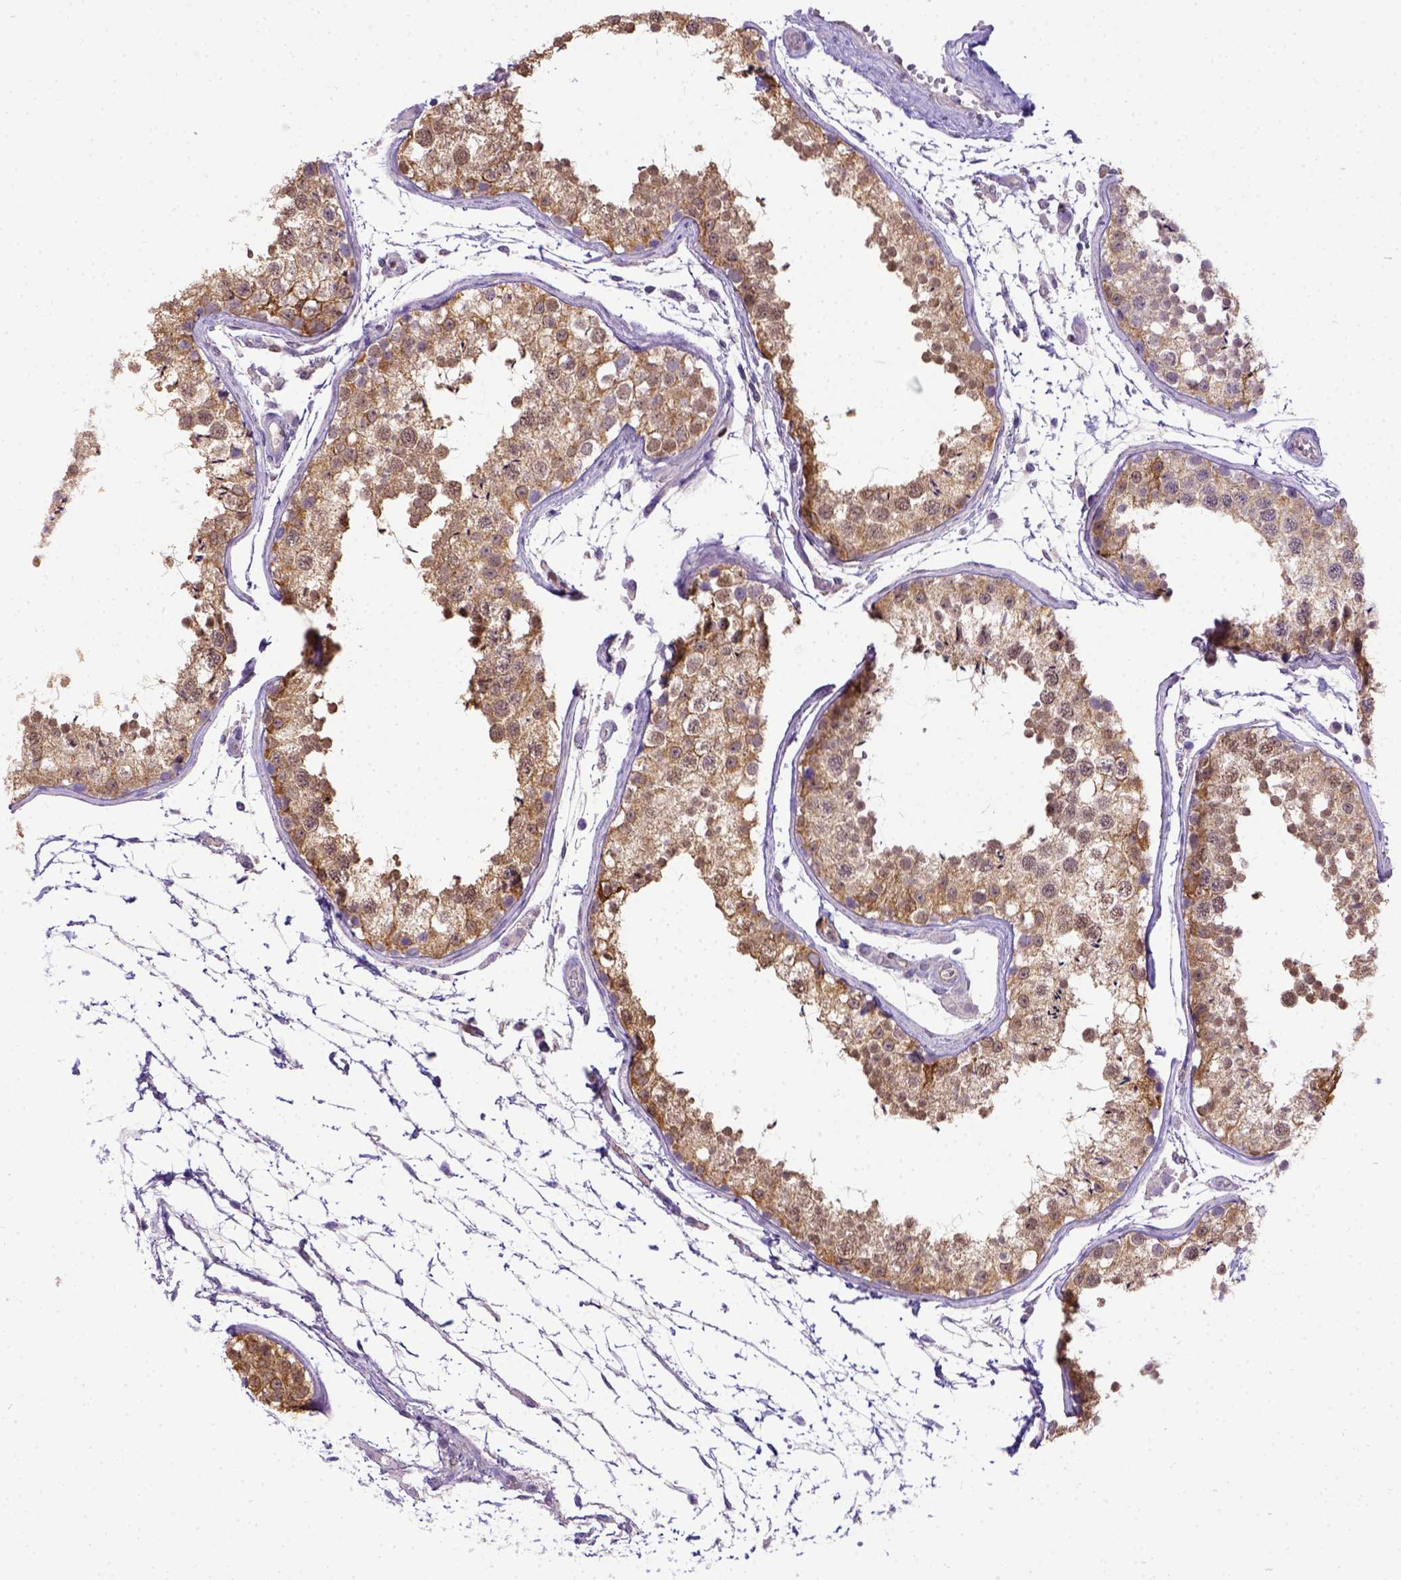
{"staining": {"intensity": "moderate", "quantity": ">75%", "location": "cytoplasmic/membranous"}, "tissue": "testis", "cell_type": "Cells in seminiferous ducts", "image_type": "normal", "snomed": [{"axis": "morphology", "description": "Normal tissue, NOS"}, {"axis": "topography", "description": "Testis"}], "caption": "Immunohistochemistry (IHC) histopathology image of normal testis stained for a protein (brown), which shows medium levels of moderate cytoplasmic/membranous positivity in approximately >75% of cells in seminiferous ducts.", "gene": "BTN1A1", "patient": {"sex": "male", "age": 29}}